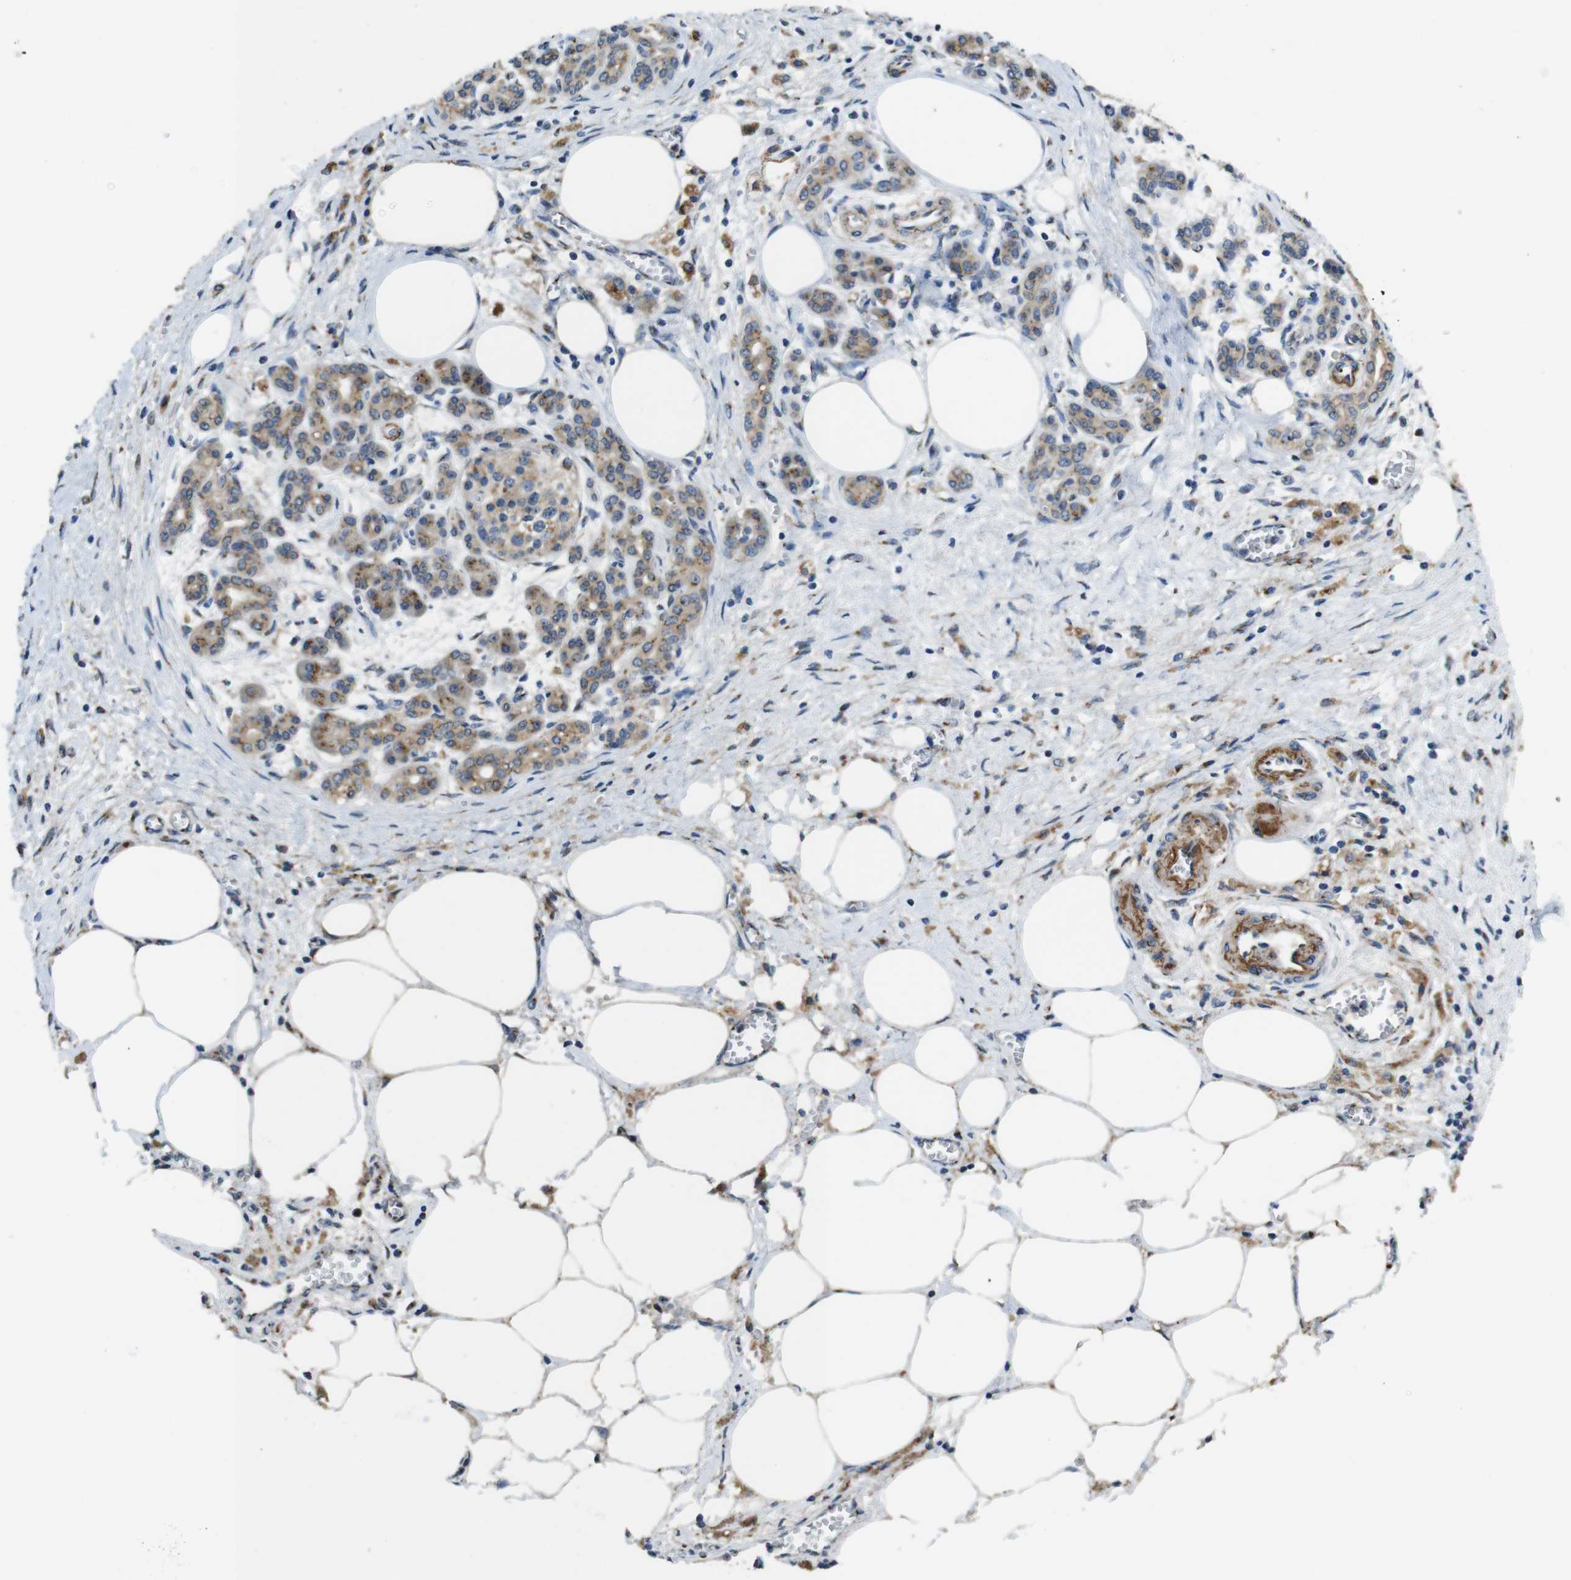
{"staining": {"intensity": "moderate", "quantity": ">75%", "location": "cytoplasmic/membranous"}, "tissue": "pancreatic cancer", "cell_type": "Tumor cells", "image_type": "cancer", "snomed": [{"axis": "morphology", "description": "Adenocarcinoma, NOS"}, {"axis": "topography", "description": "Pancreas"}], "caption": "Tumor cells show moderate cytoplasmic/membranous positivity in about >75% of cells in pancreatic cancer (adenocarcinoma).", "gene": "RAB6A", "patient": {"sex": "female", "age": 70}}